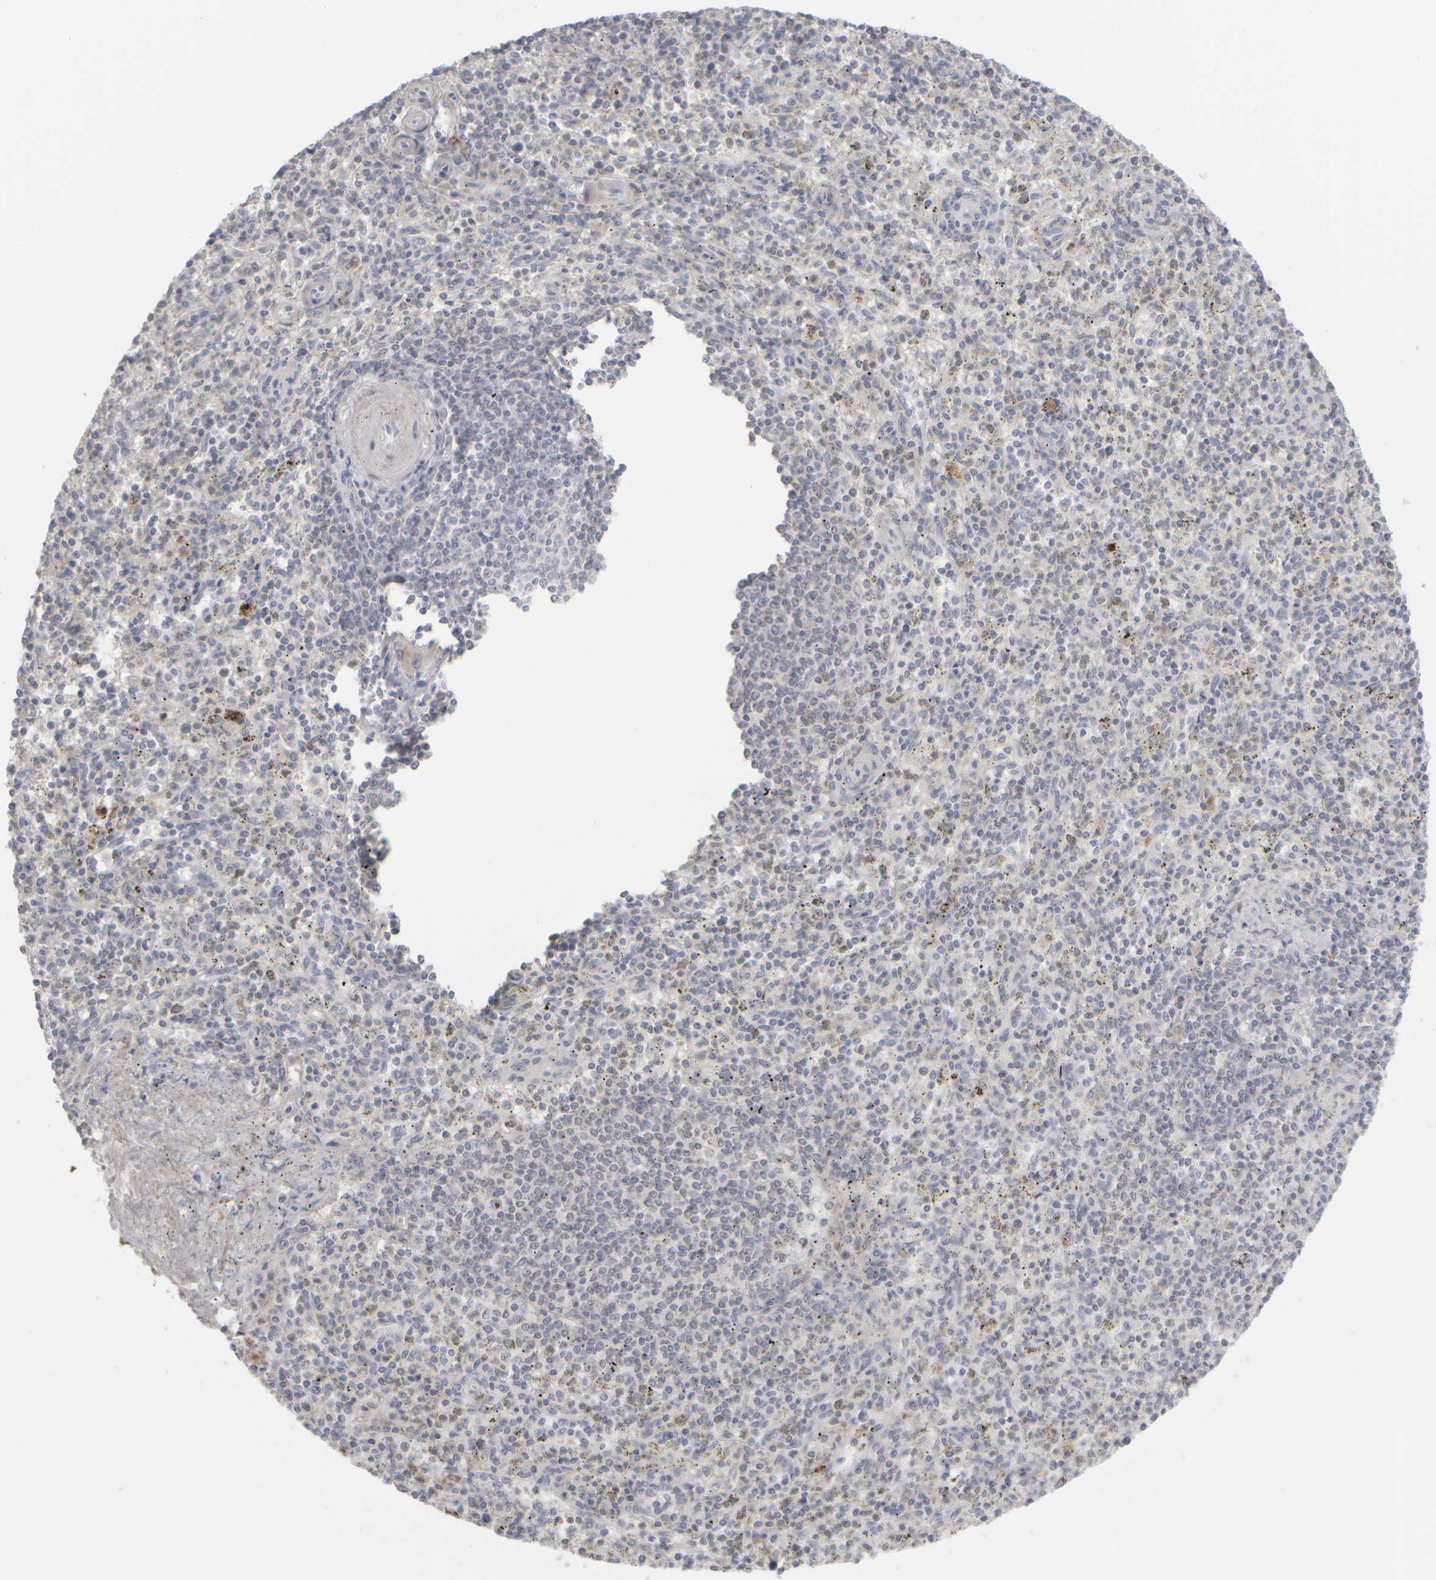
{"staining": {"intensity": "negative", "quantity": "none", "location": "none"}, "tissue": "spleen", "cell_type": "Cells in red pulp", "image_type": "normal", "snomed": [{"axis": "morphology", "description": "Normal tissue, NOS"}, {"axis": "topography", "description": "Spleen"}], "caption": "The histopathology image shows no staining of cells in red pulp in benign spleen. (Stains: DAB IHC with hematoxylin counter stain, Microscopy: brightfield microscopy at high magnification).", "gene": "DCXR", "patient": {"sex": "male", "age": 72}}